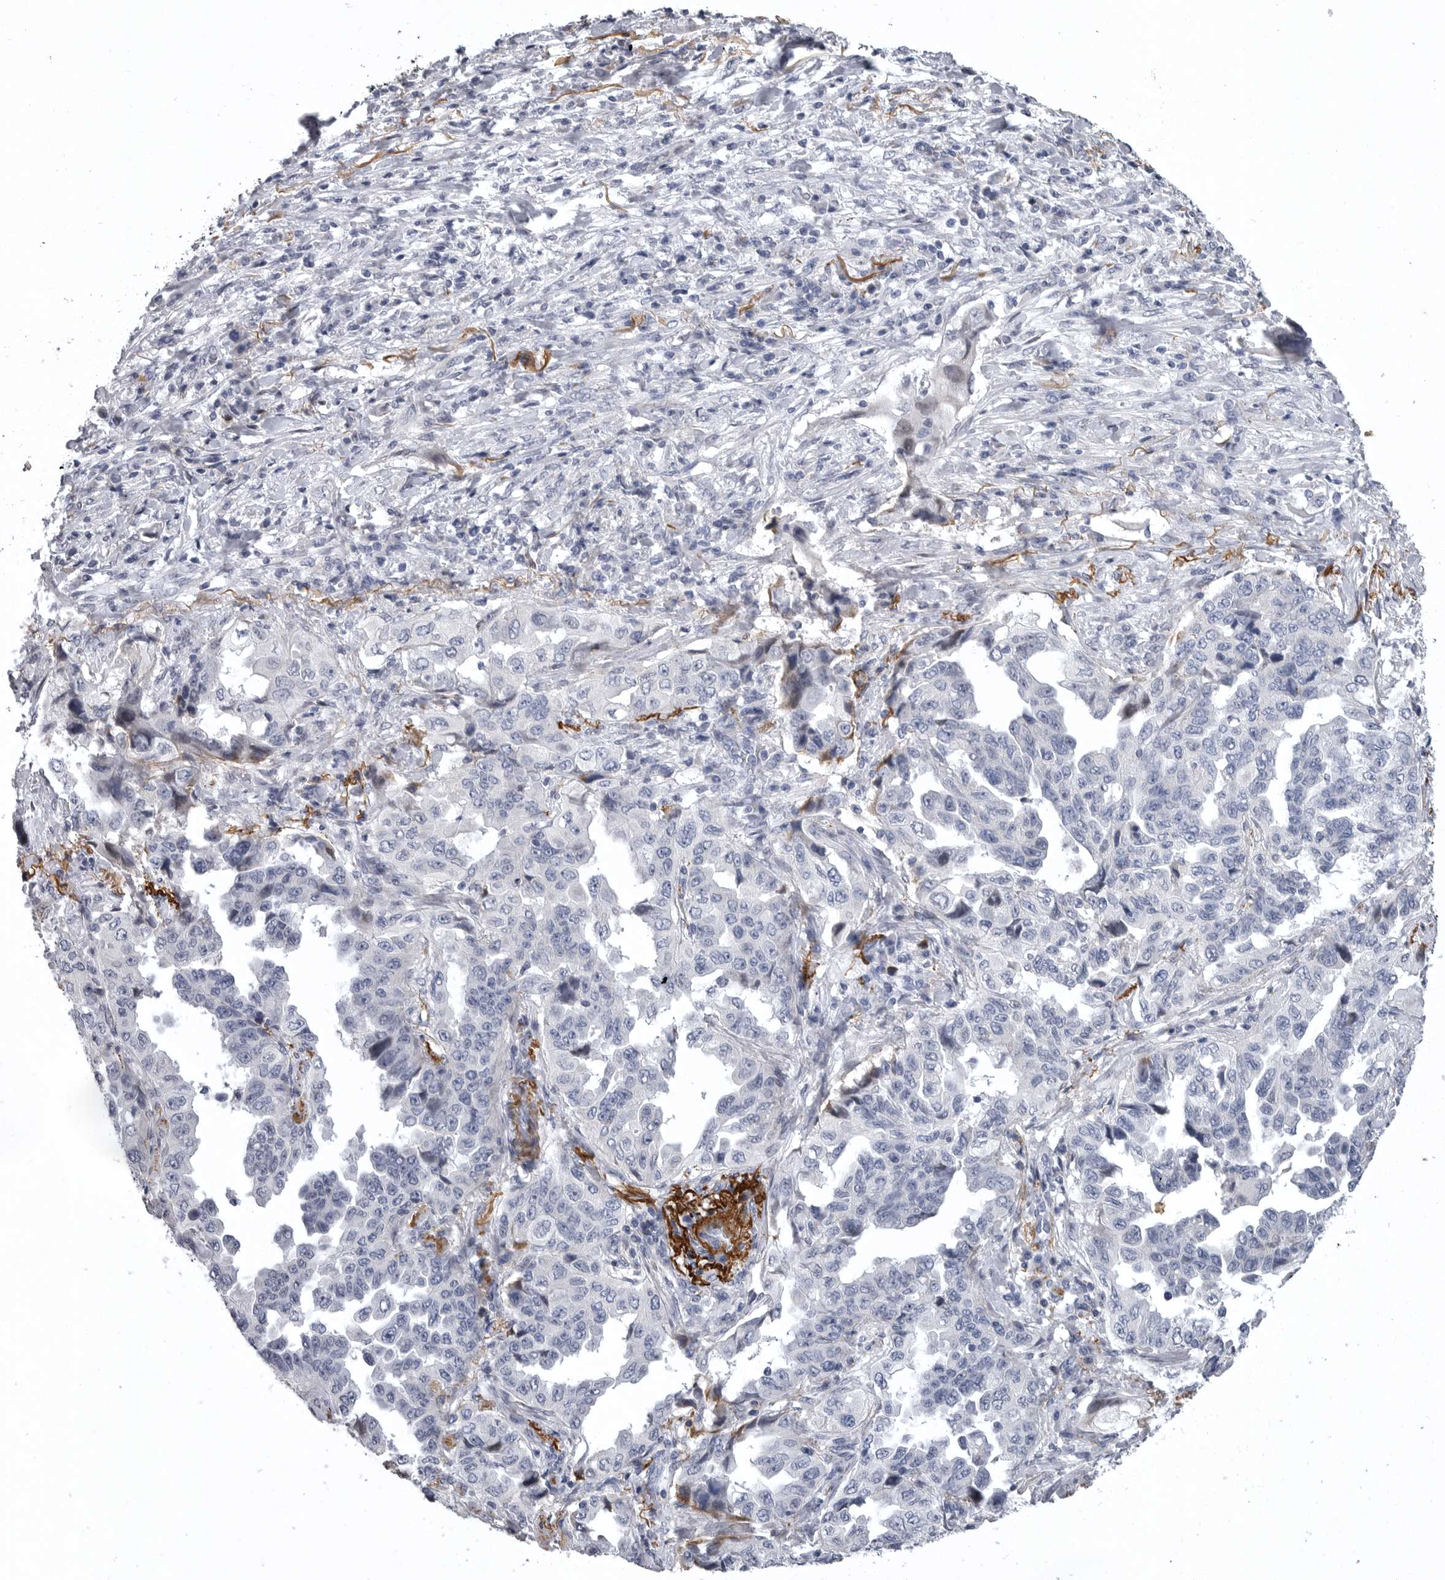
{"staining": {"intensity": "negative", "quantity": "none", "location": "none"}, "tissue": "lung cancer", "cell_type": "Tumor cells", "image_type": "cancer", "snomed": [{"axis": "morphology", "description": "Adenocarcinoma, NOS"}, {"axis": "topography", "description": "Lung"}], "caption": "This is an immunohistochemistry (IHC) histopathology image of human adenocarcinoma (lung). There is no staining in tumor cells.", "gene": "CRP", "patient": {"sex": "female", "age": 51}}